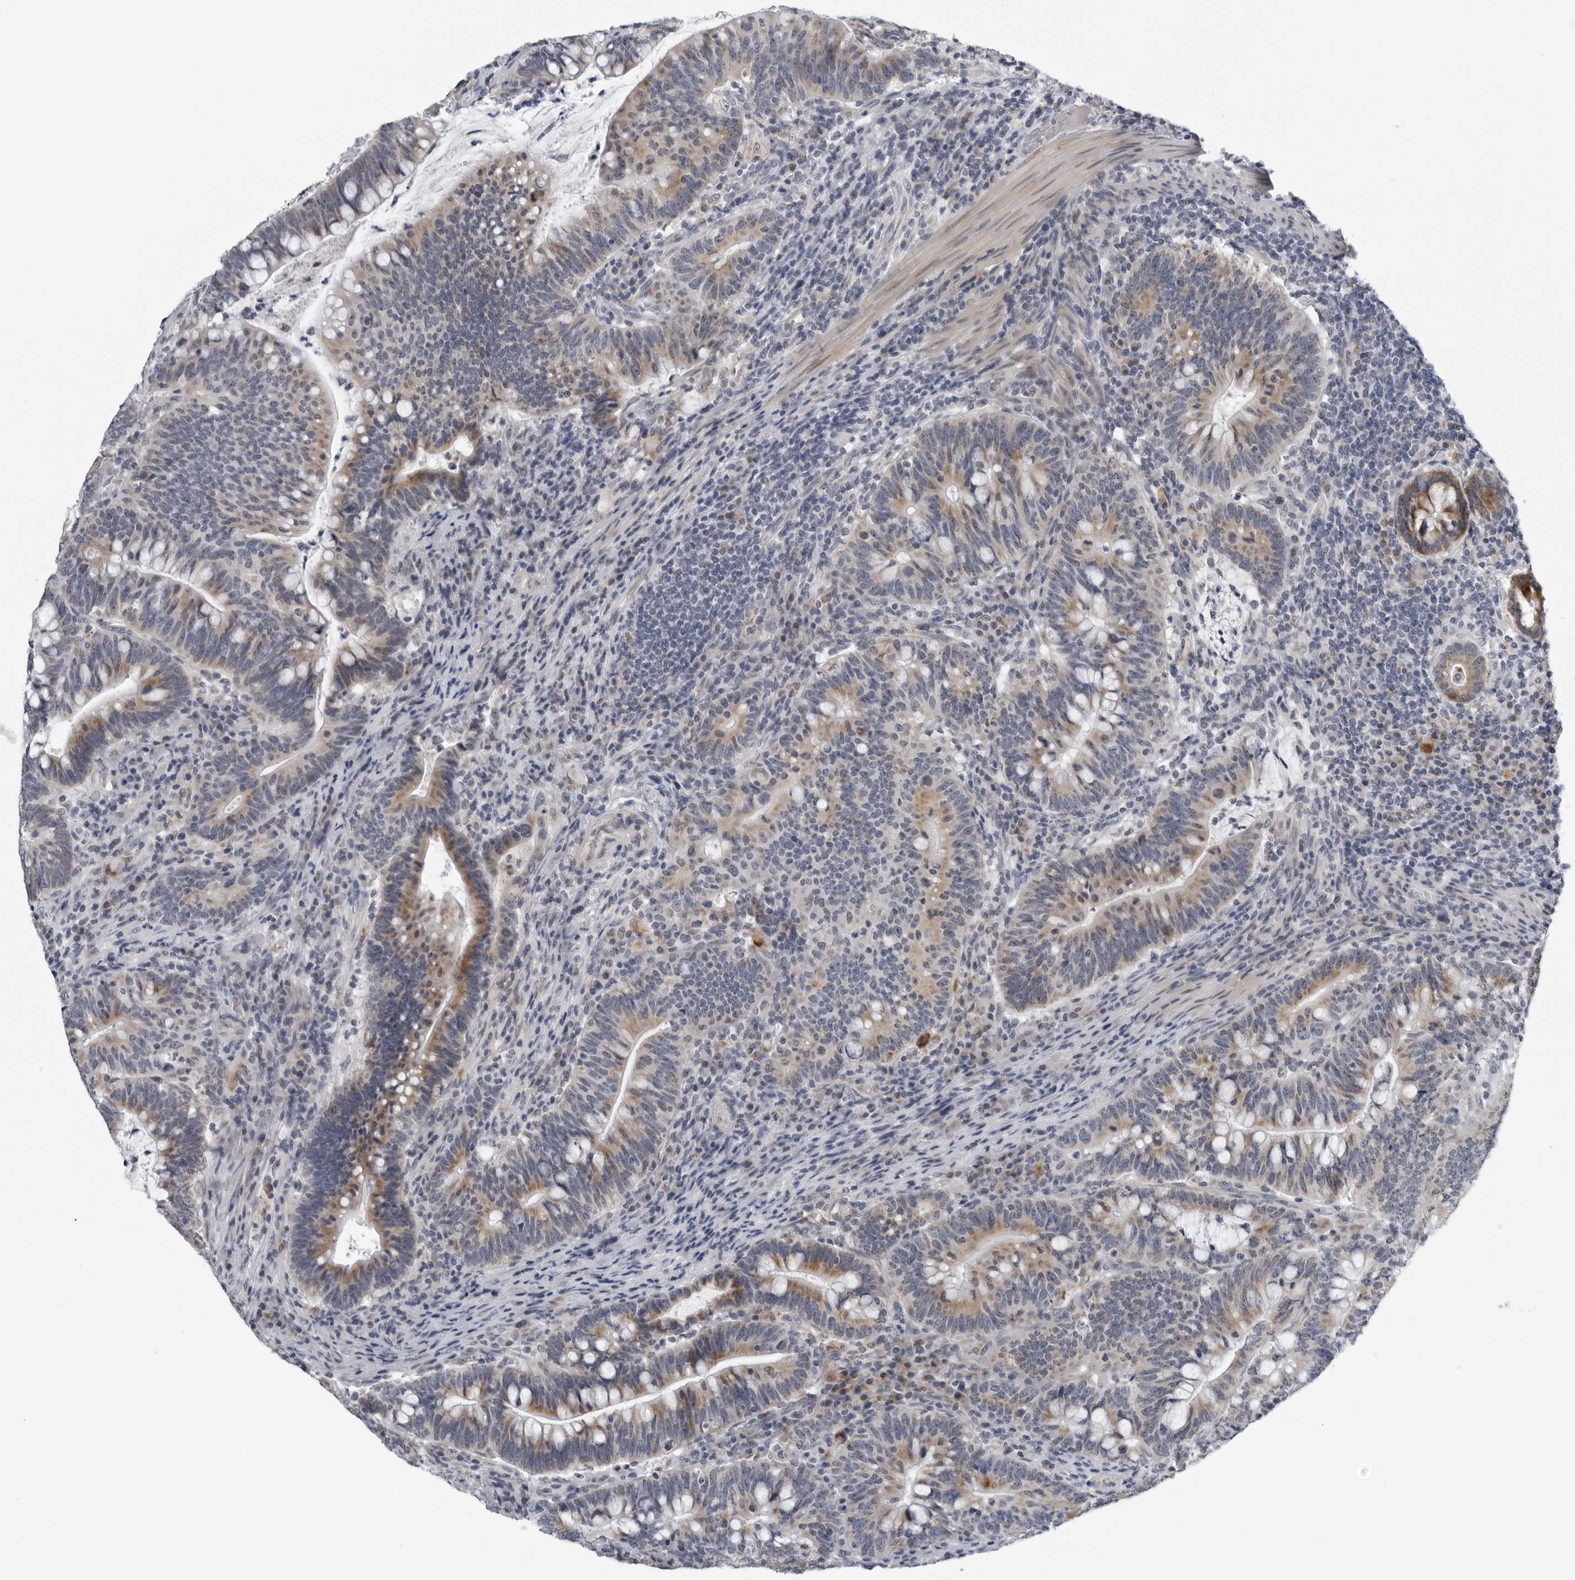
{"staining": {"intensity": "moderate", "quantity": ">75%", "location": "cytoplasmic/membranous"}, "tissue": "colorectal cancer", "cell_type": "Tumor cells", "image_type": "cancer", "snomed": [{"axis": "morphology", "description": "Adenocarcinoma, NOS"}, {"axis": "topography", "description": "Colon"}], "caption": "This image exhibits colorectal cancer stained with immunohistochemistry to label a protein in brown. The cytoplasmic/membranous of tumor cells show moderate positivity for the protein. Nuclei are counter-stained blue.", "gene": "CPT2", "patient": {"sex": "female", "age": 66}}